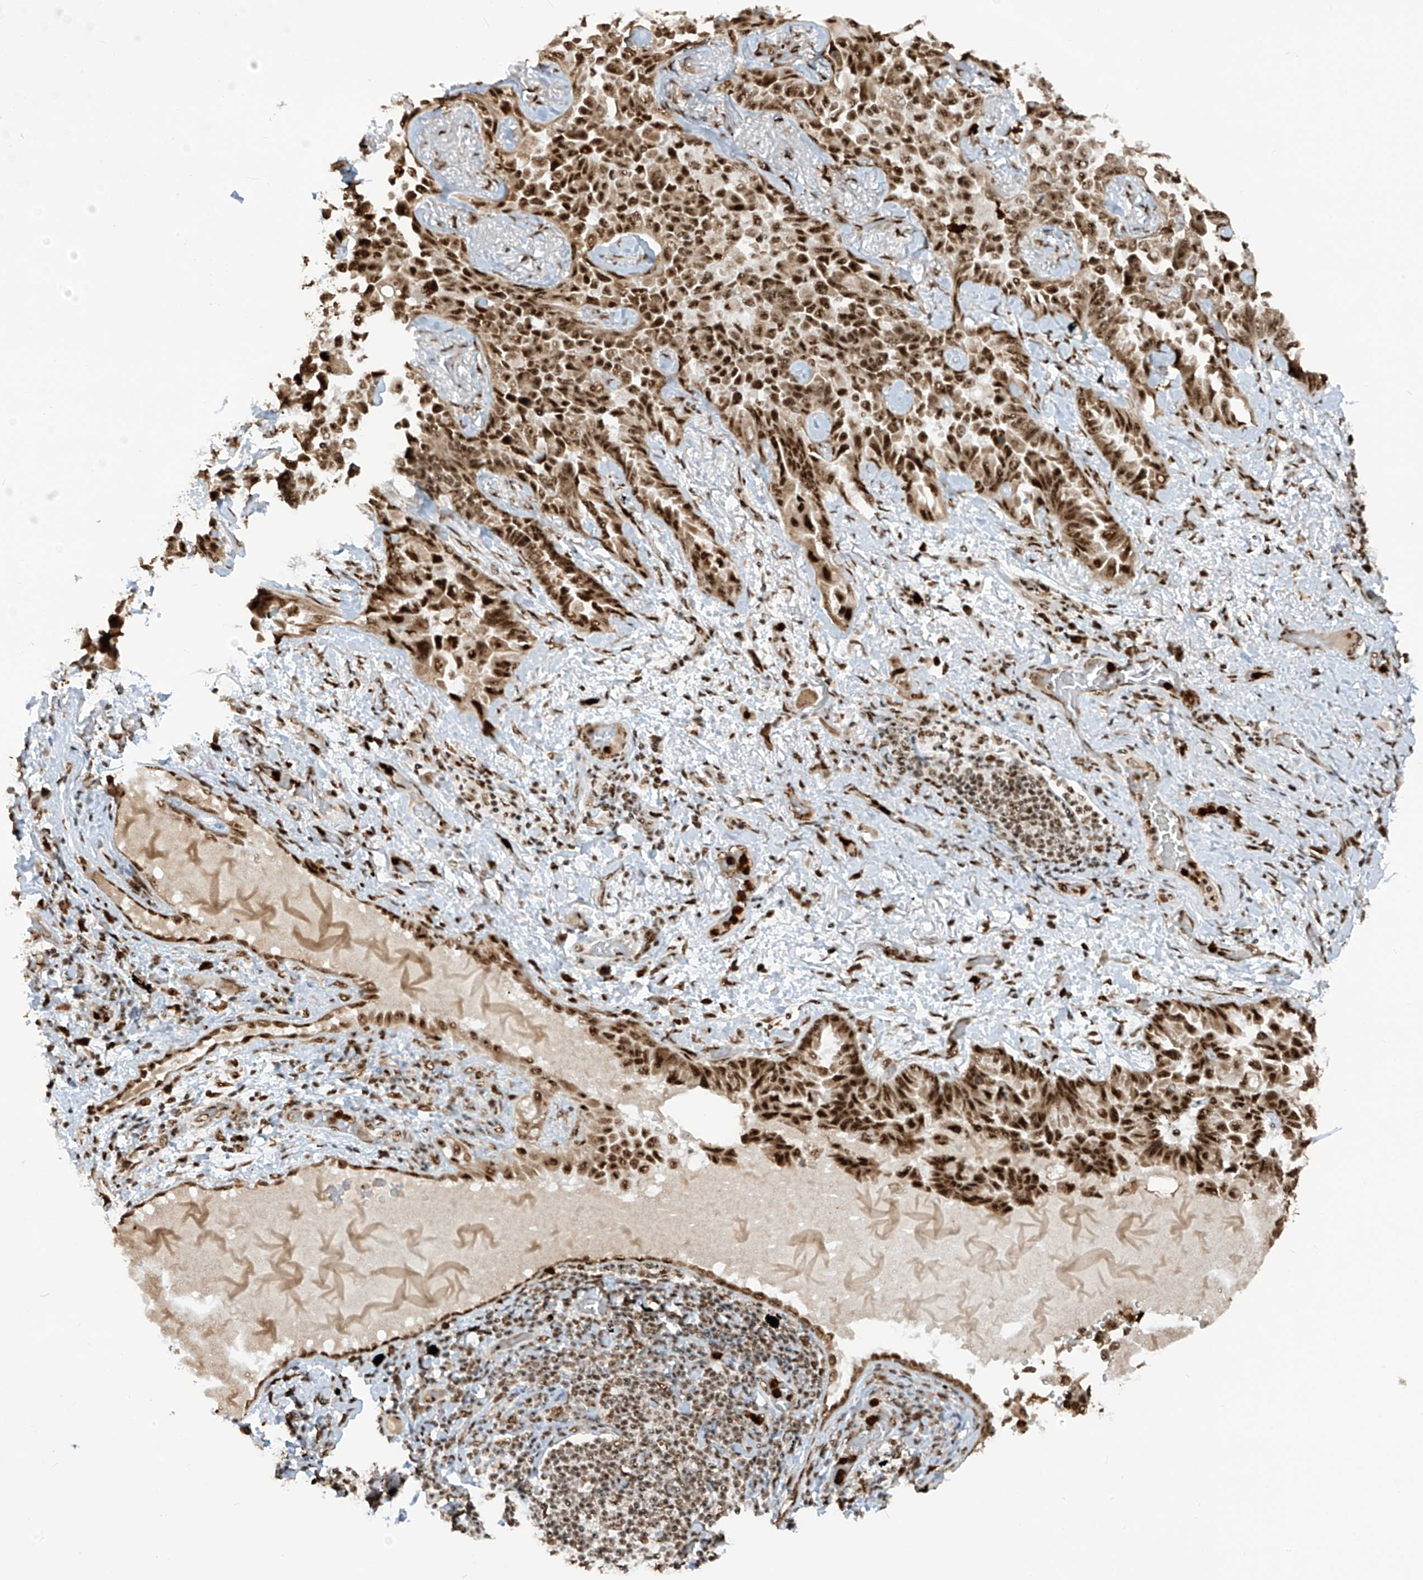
{"staining": {"intensity": "strong", "quantity": ">75%", "location": "nuclear"}, "tissue": "lung cancer", "cell_type": "Tumor cells", "image_type": "cancer", "snomed": [{"axis": "morphology", "description": "Adenocarcinoma, NOS"}, {"axis": "topography", "description": "Lung"}], "caption": "Adenocarcinoma (lung) stained with a brown dye reveals strong nuclear positive positivity in approximately >75% of tumor cells.", "gene": "LBH", "patient": {"sex": "female", "age": 67}}